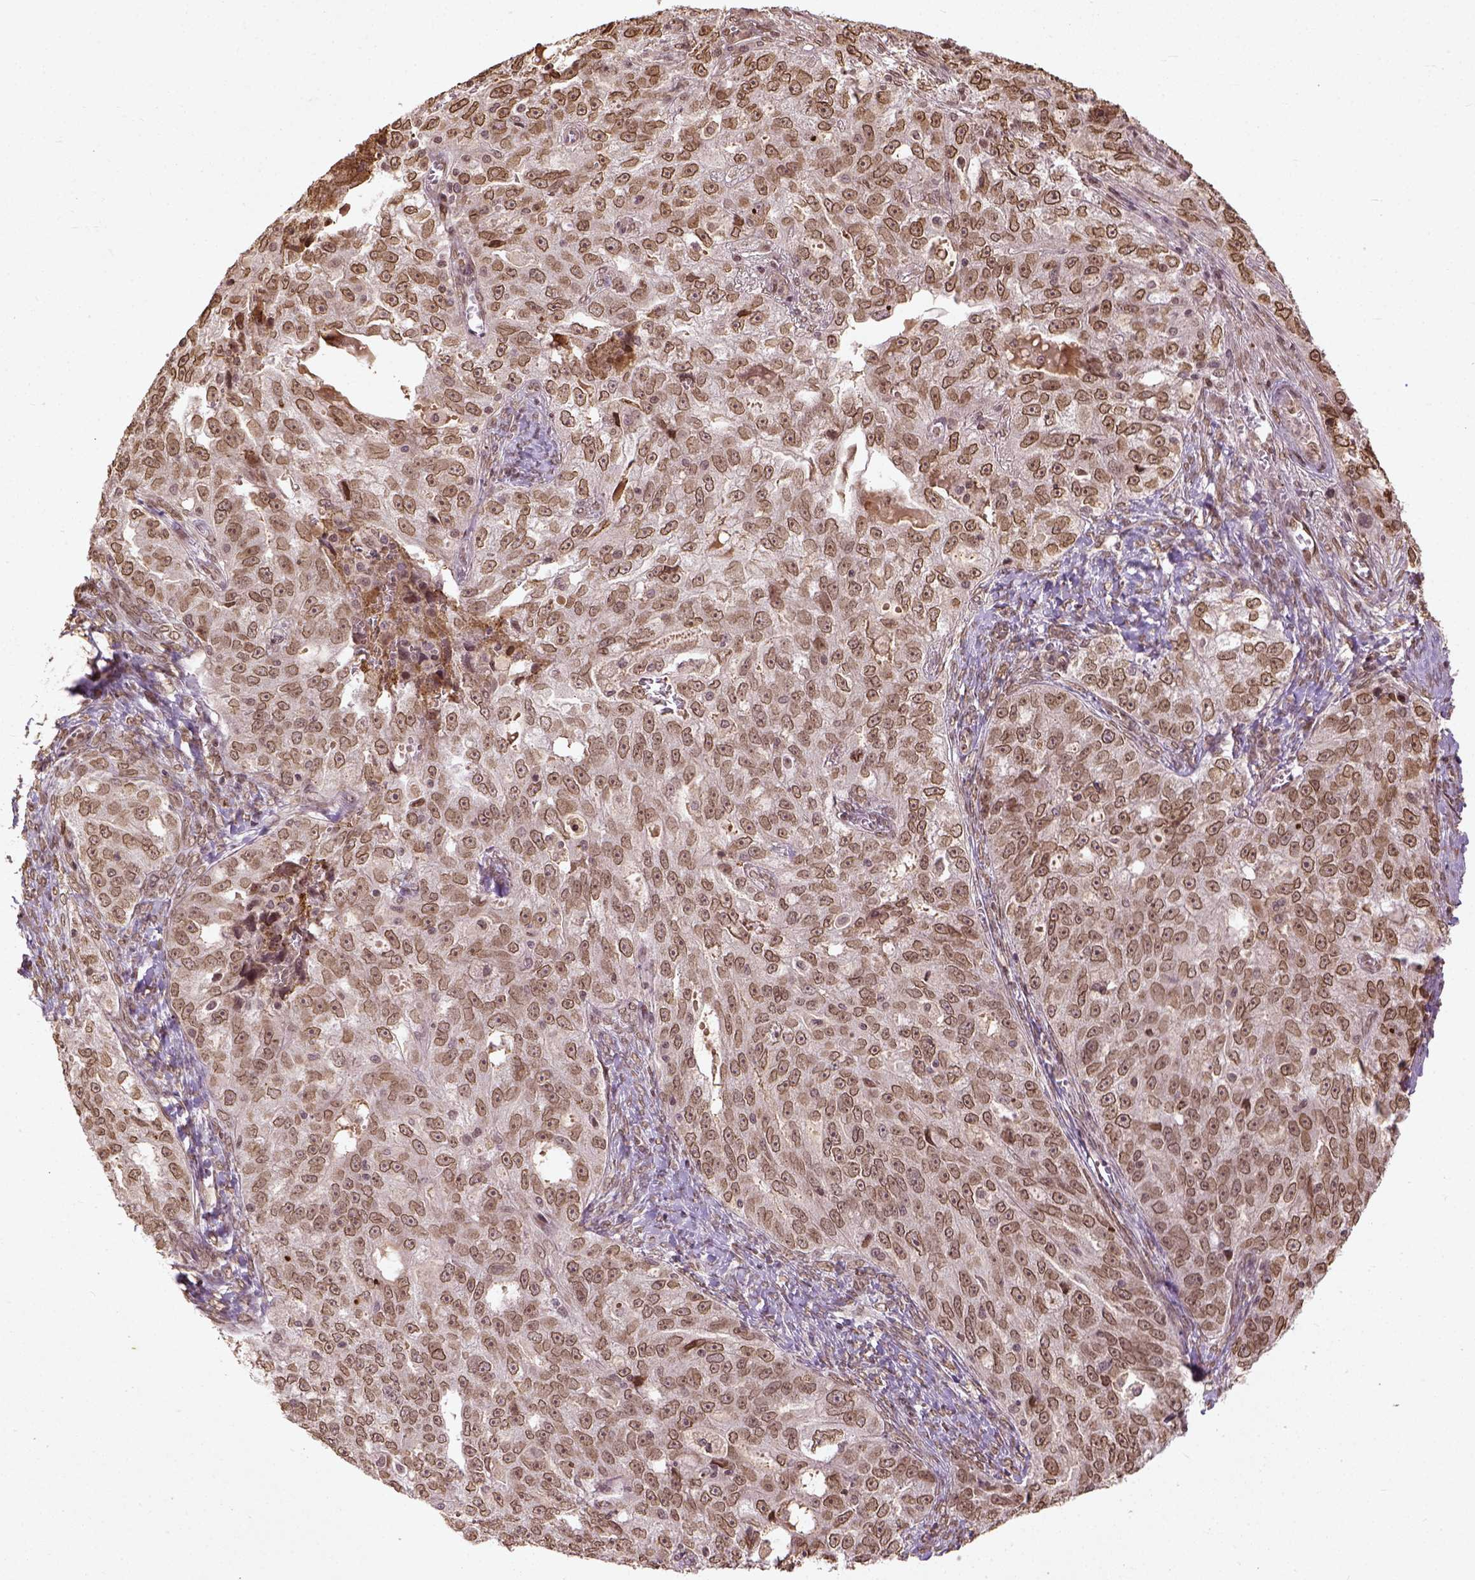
{"staining": {"intensity": "moderate", "quantity": ">75%", "location": "nuclear"}, "tissue": "ovarian cancer", "cell_type": "Tumor cells", "image_type": "cancer", "snomed": [{"axis": "morphology", "description": "Cystadenocarcinoma, serous, NOS"}, {"axis": "topography", "description": "Ovary"}], "caption": "High-power microscopy captured an IHC image of ovarian serous cystadenocarcinoma, revealing moderate nuclear expression in approximately >75% of tumor cells.", "gene": "BANF1", "patient": {"sex": "female", "age": 51}}